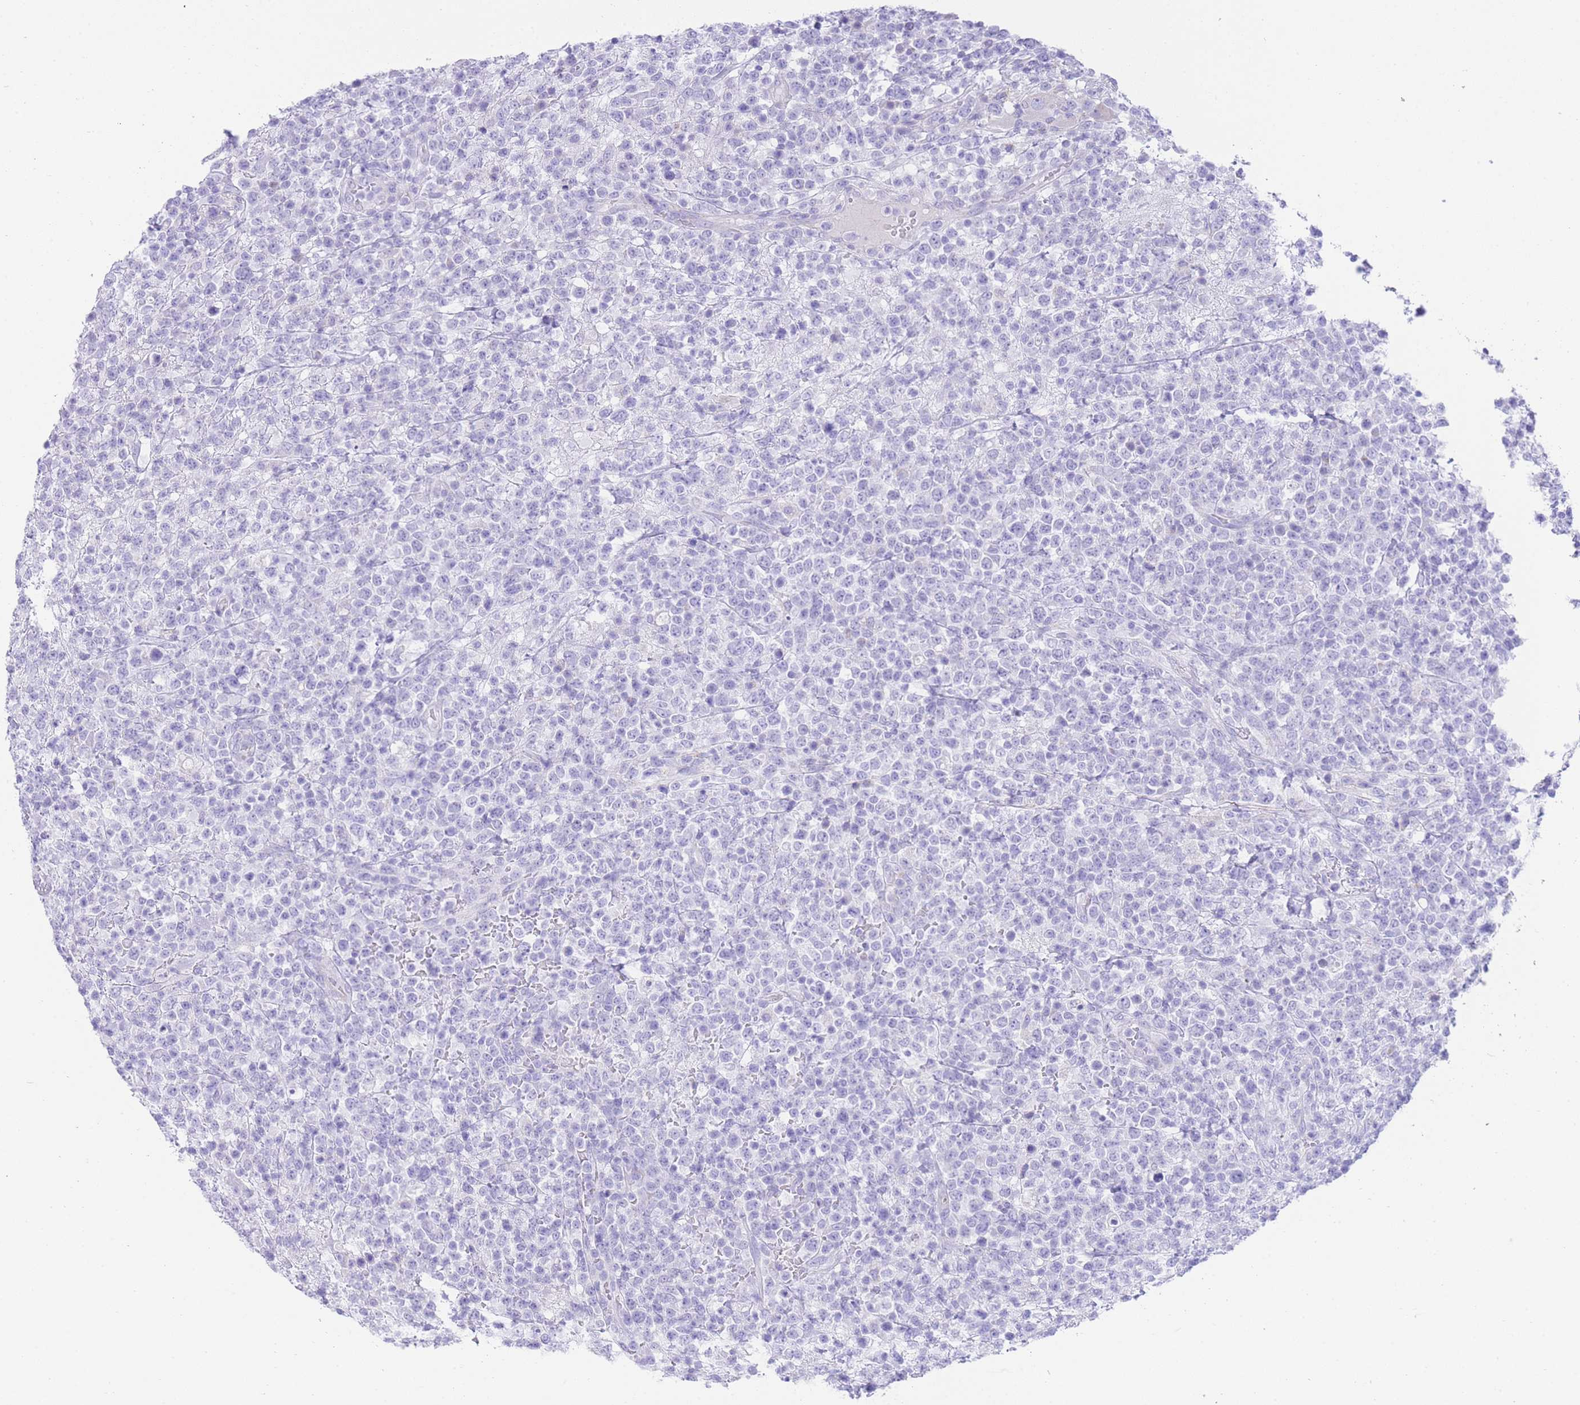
{"staining": {"intensity": "negative", "quantity": "none", "location": "none"}, "tissue": "lymphoma", "cell_type": "Tumor cells", "image_type": "cancer", "snomed": [{"axis": "morphology", "description": "Malignant lymphoma, non-Hodgkin's type, High grade"}, {"axis": "topography", "description": "Colon"}], "caption": "A high-resolution image shows immunohistochemistry staining of lymphoma, which demonstrates no significant positivity in tumor cells.", "gene": "ACSM4", "patient": {"sex": "female", "age": 53}}